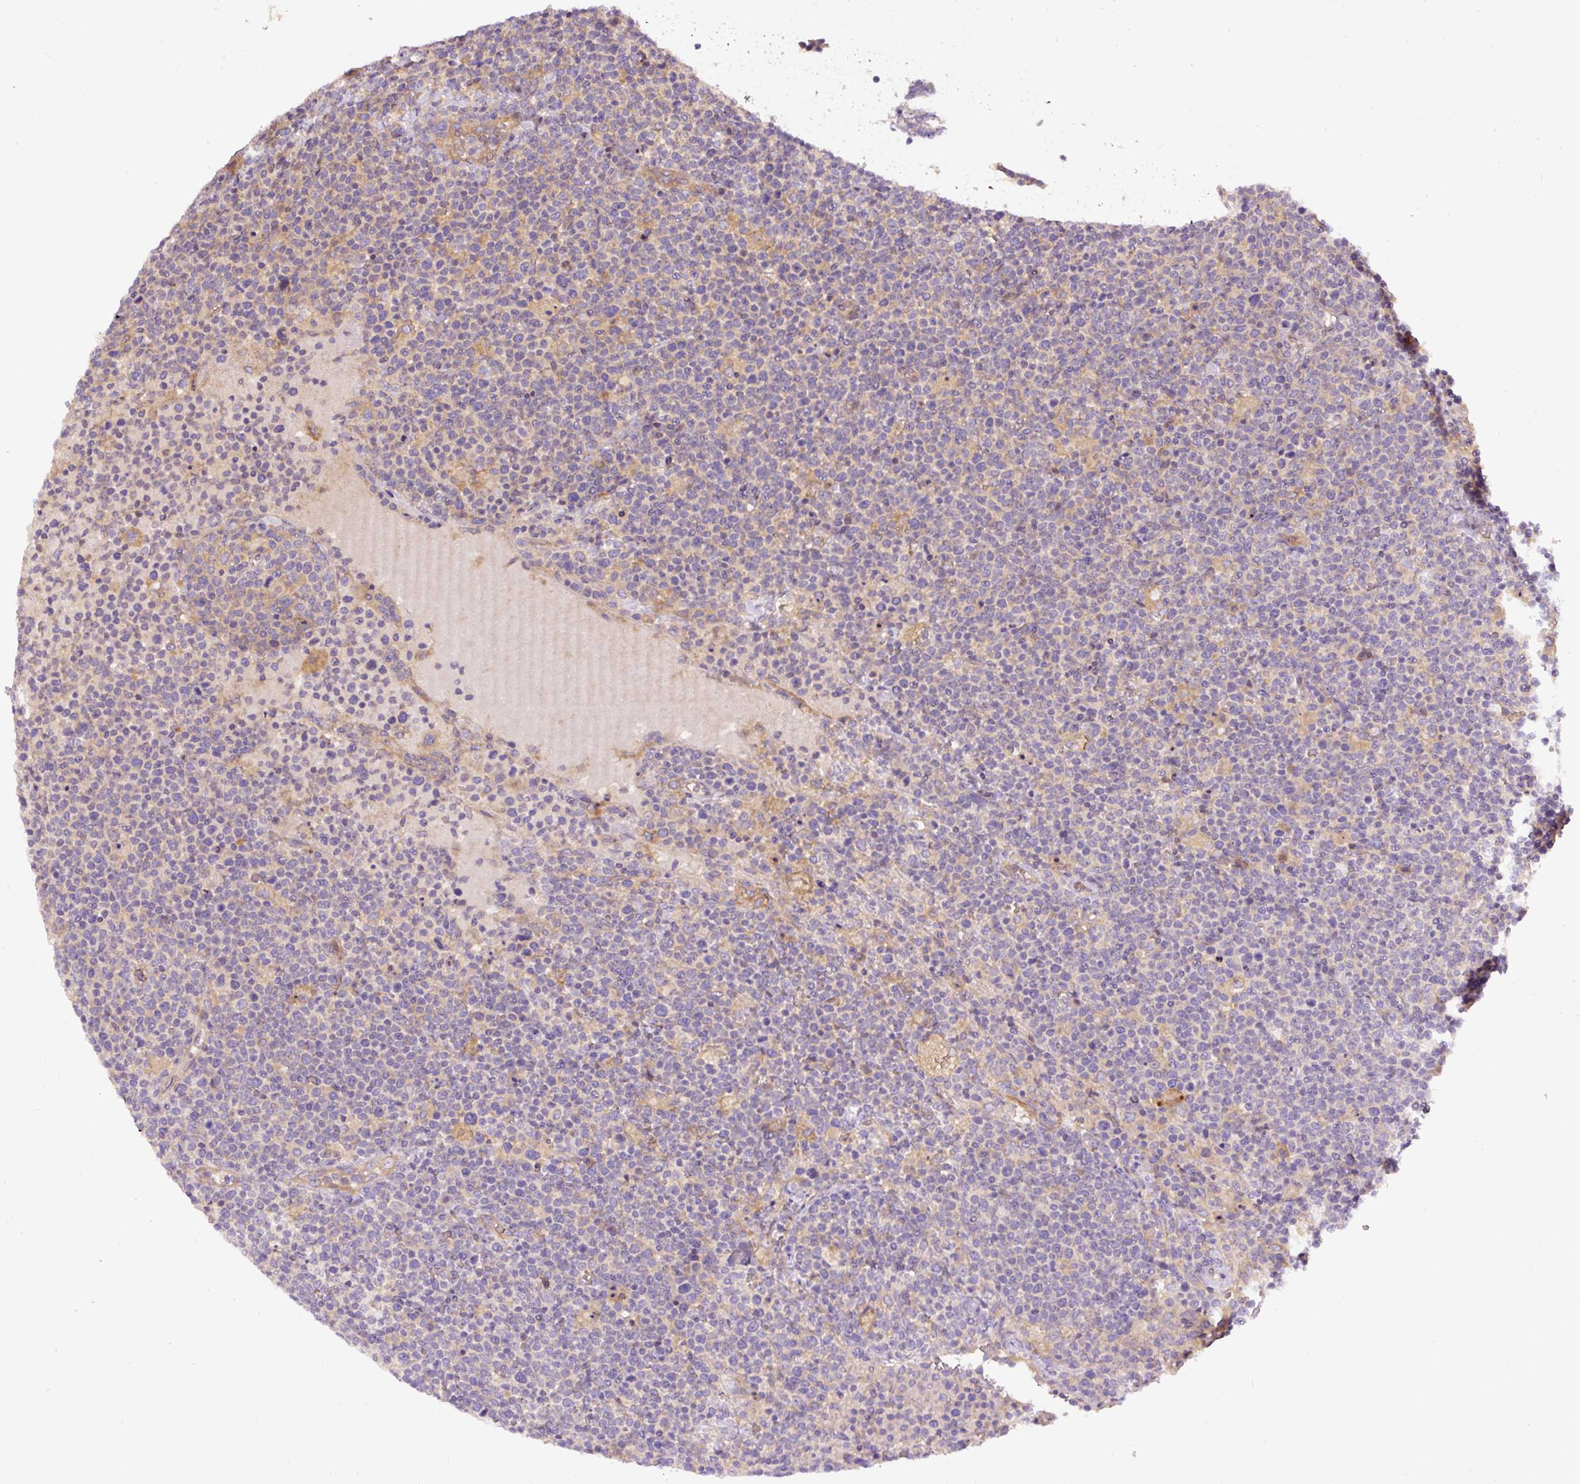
{"staining": {"intensity": "negative", "quantity": "none", "location": "none"}, "tissue": "lymphoma", "cell_type": "Tumor cells", "image_type": "cancer", "snomed": [{"axis": "morphology", "description": "Malignant lymphoma, non-Hodgkin's type, High grade"}, {"axis": "topography", "description": "Lymph node"}], "caption": "Malignant lymphoma, non-Hodgkin's type (high-grade) stained for a protein using immunohistochemistry (IHC) demonstrates no expression tumor cells.", "gene": "DAPK1", "patient": {"sex": "male", "age": 61}}